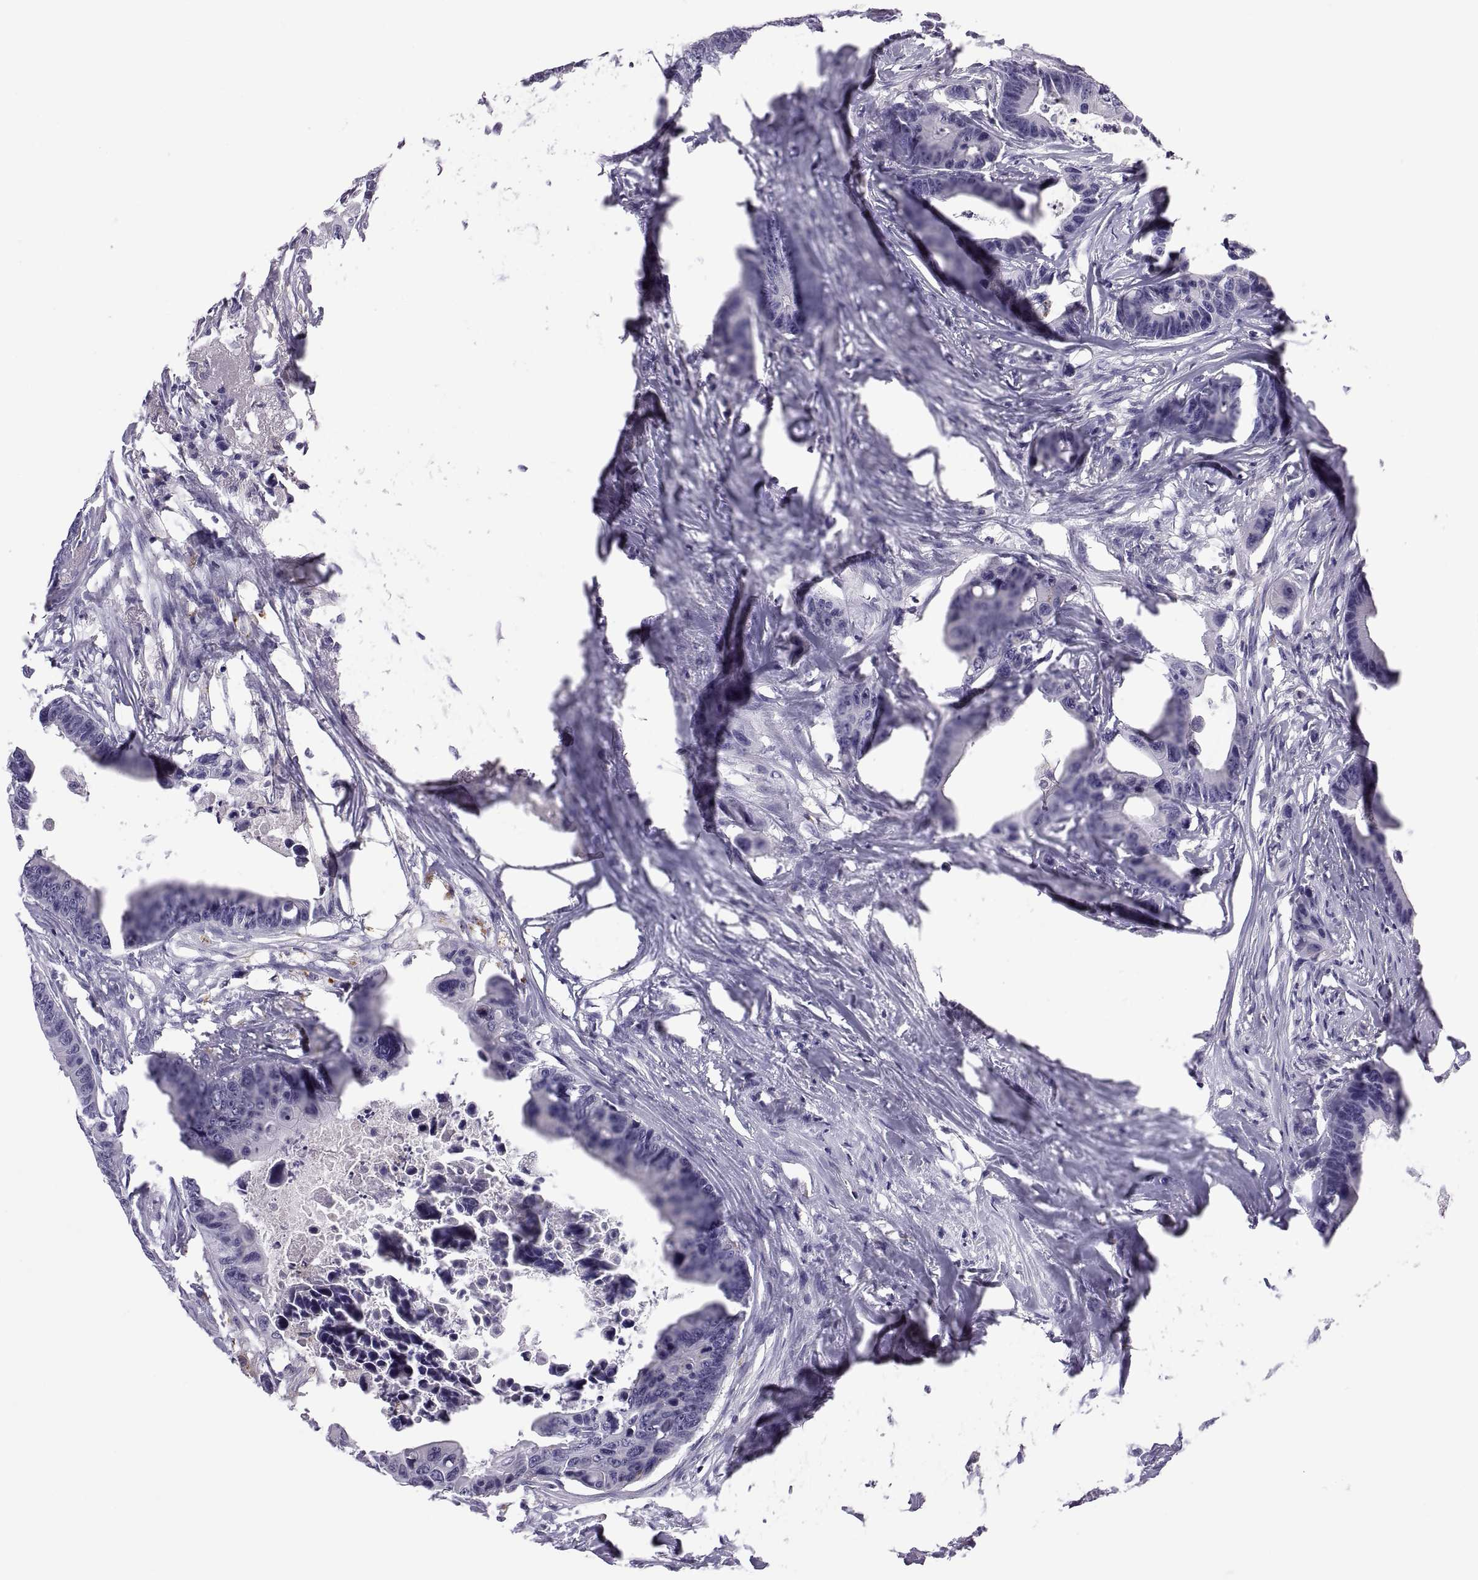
{"staining": {"intensity": "negative", "quantity": "none", "location": "none"}, "tissue": "colorectal cancer", "cell_type": "Tumor cells", "image_type": "cancer", "snomed": [{"axis": "morphology", "description": "Adenocarcinoma, NOS"}, {"axis": "topography", "description": "Colon"}], "caption": "Colorectal cancer (adenocarcinoma) was stained to show a protein in brown. There is no significant staining in tumor cells. The staining is performed using DAB brown chromogen with nuclei counter-stained in using hematoxylin.", "gene": "RGS19", "patient": {"sex": "female", "age": 87}}